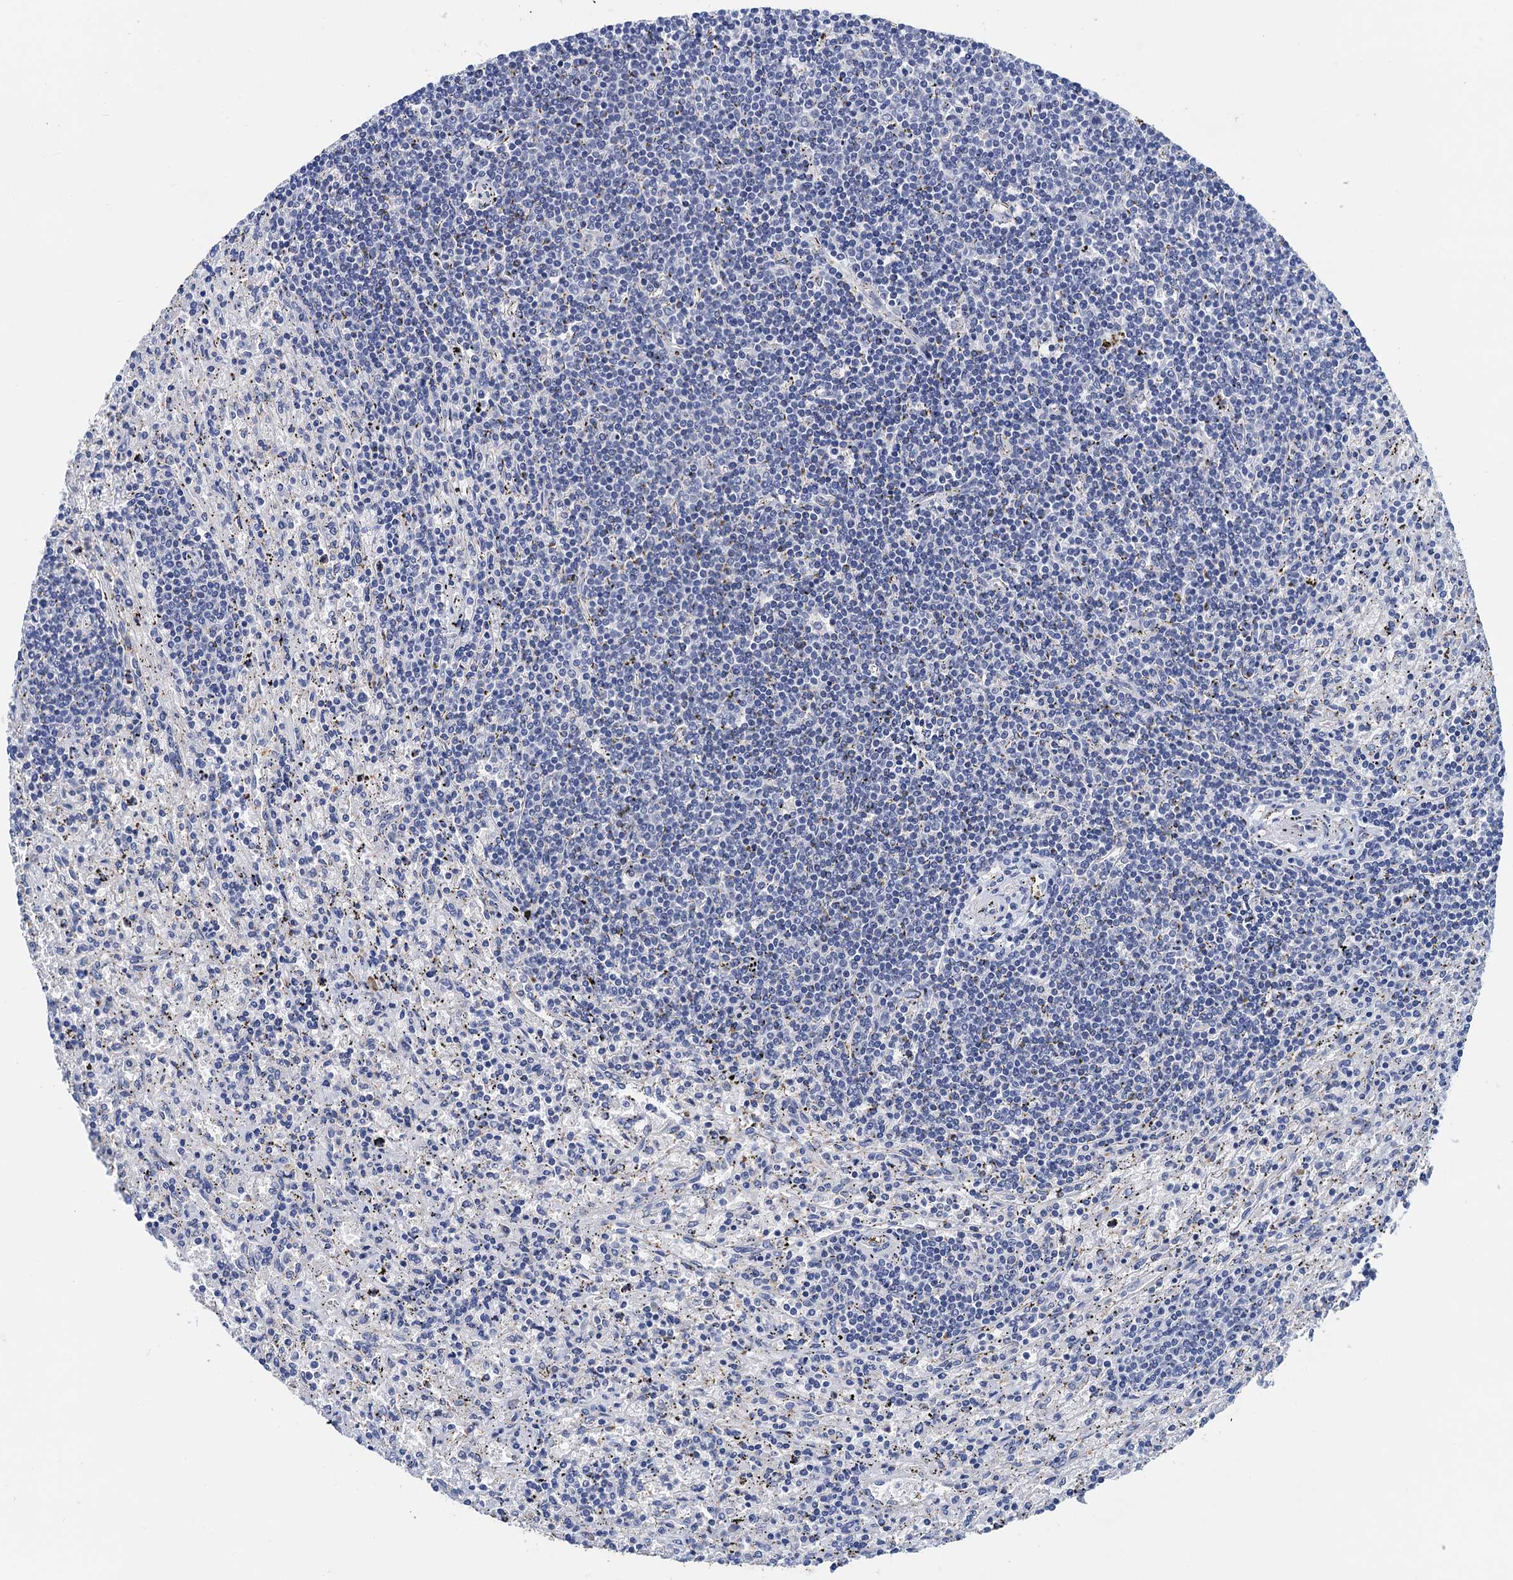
{"staining": {"intensity": "negative", "quantity": "none", "location": "none"}, "tissue": "lymphoma", "cell_type": "Tumor cells", "image_type": "cancer", "snomed": [{"axis": "morphology", "description": "Malignant lymphoma, non-Hodgkin's type, Low grade"}, {"axis": "topography", "description": "Spleen"}], "caption": "DAB immunohistochemical staining of human malignant lymphoma, non-Hodgkin's type (low-grade) shows no significant staining in tumor cells.", "gene": "TMEM39B", "patient": {"sex": "male", "age": 76}}